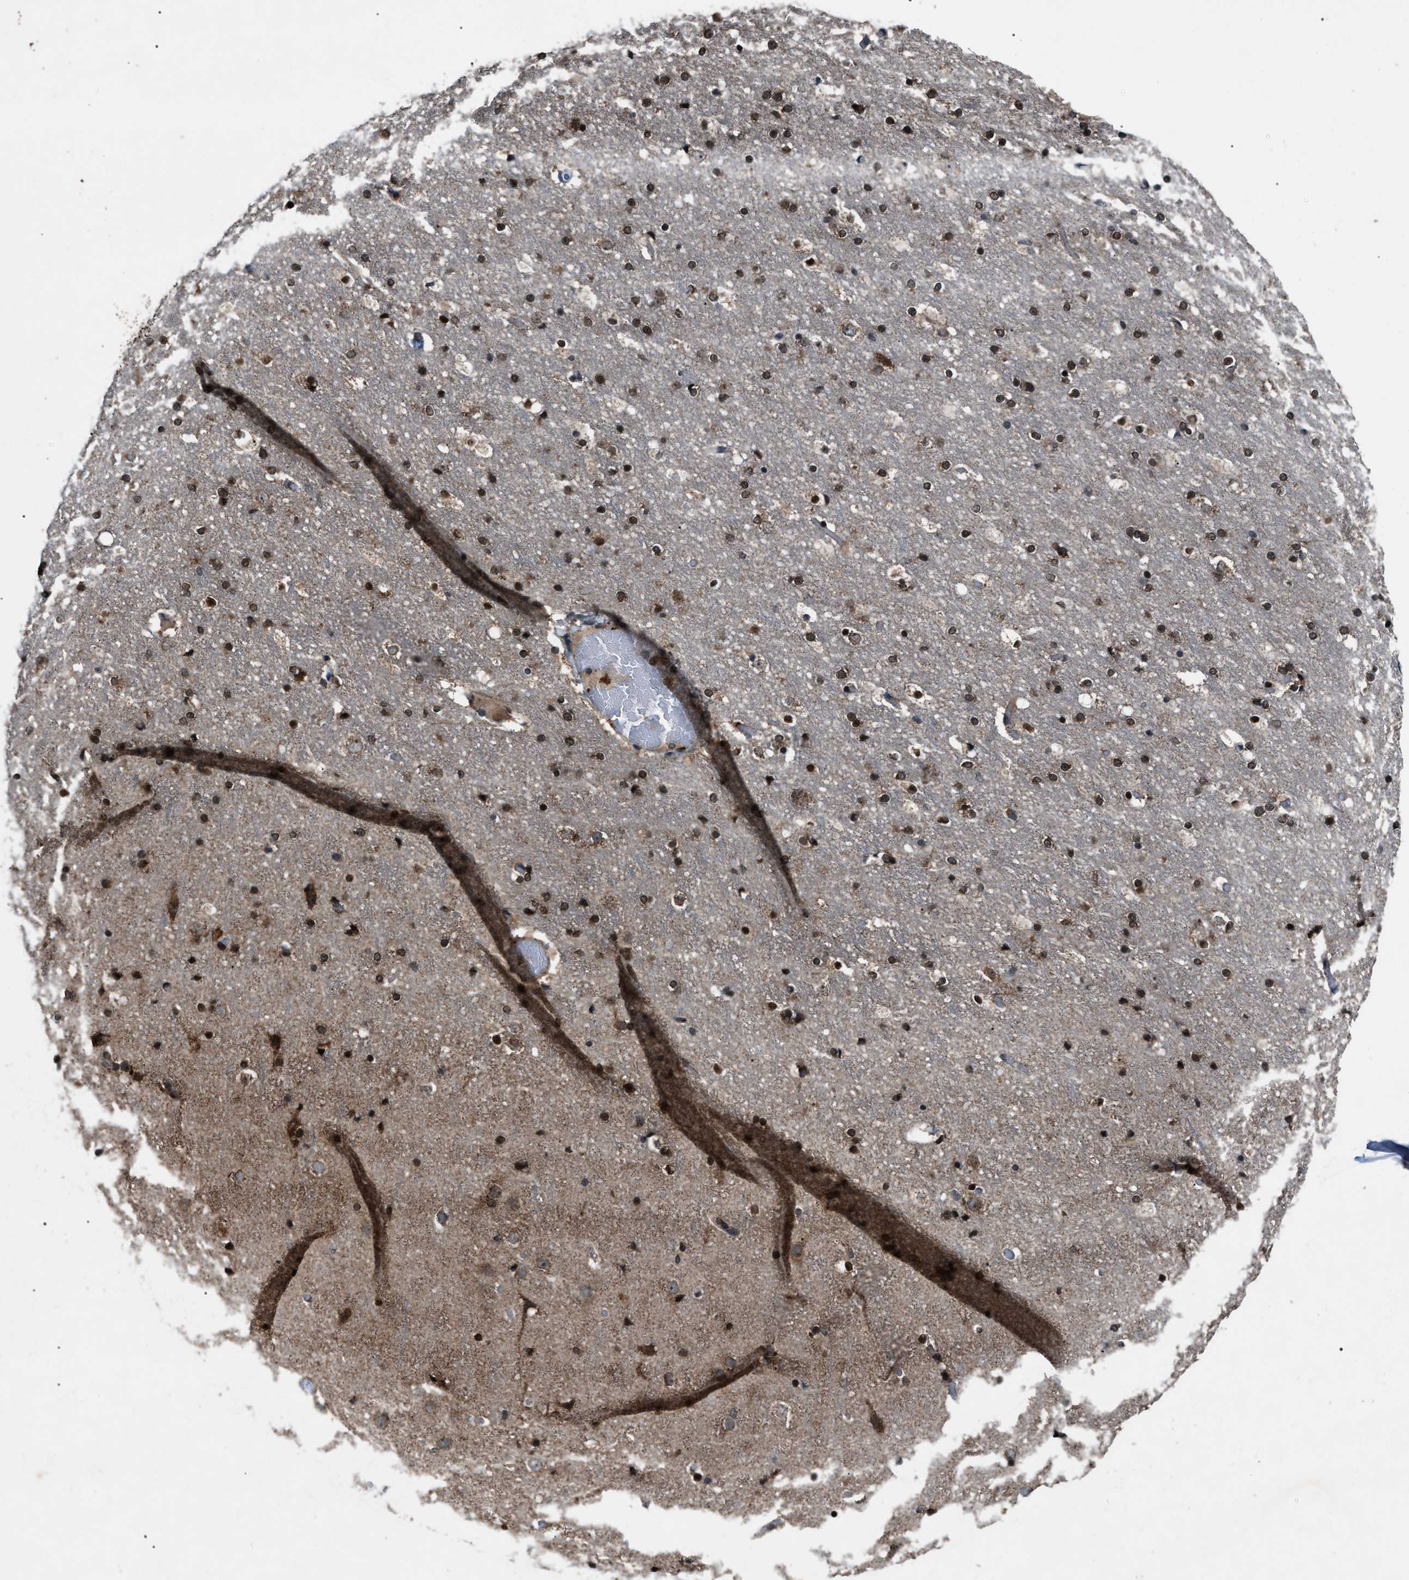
{"staining": {"intensity": "weak", "quantity": ">75%", "location": "cytoplasmic/membranous"}, "tissue": "cerebral cortex", "cell_type": "Endothelial cells", "image_type": "normal", "snomed": [{"axis": "morphology", "description": "Normal tissue, NOS"}, {"axis": "topography", "description": "Cerebral cortex"}], "caption": "Brown immunohistochemical staining in normal cerebral cortex demonstrates weak cytoplasmic/membranous expression in about >75% of endothelial cells.", "gene": "ZFAND2A", "patient": {"sex": "male", "age": 57}}